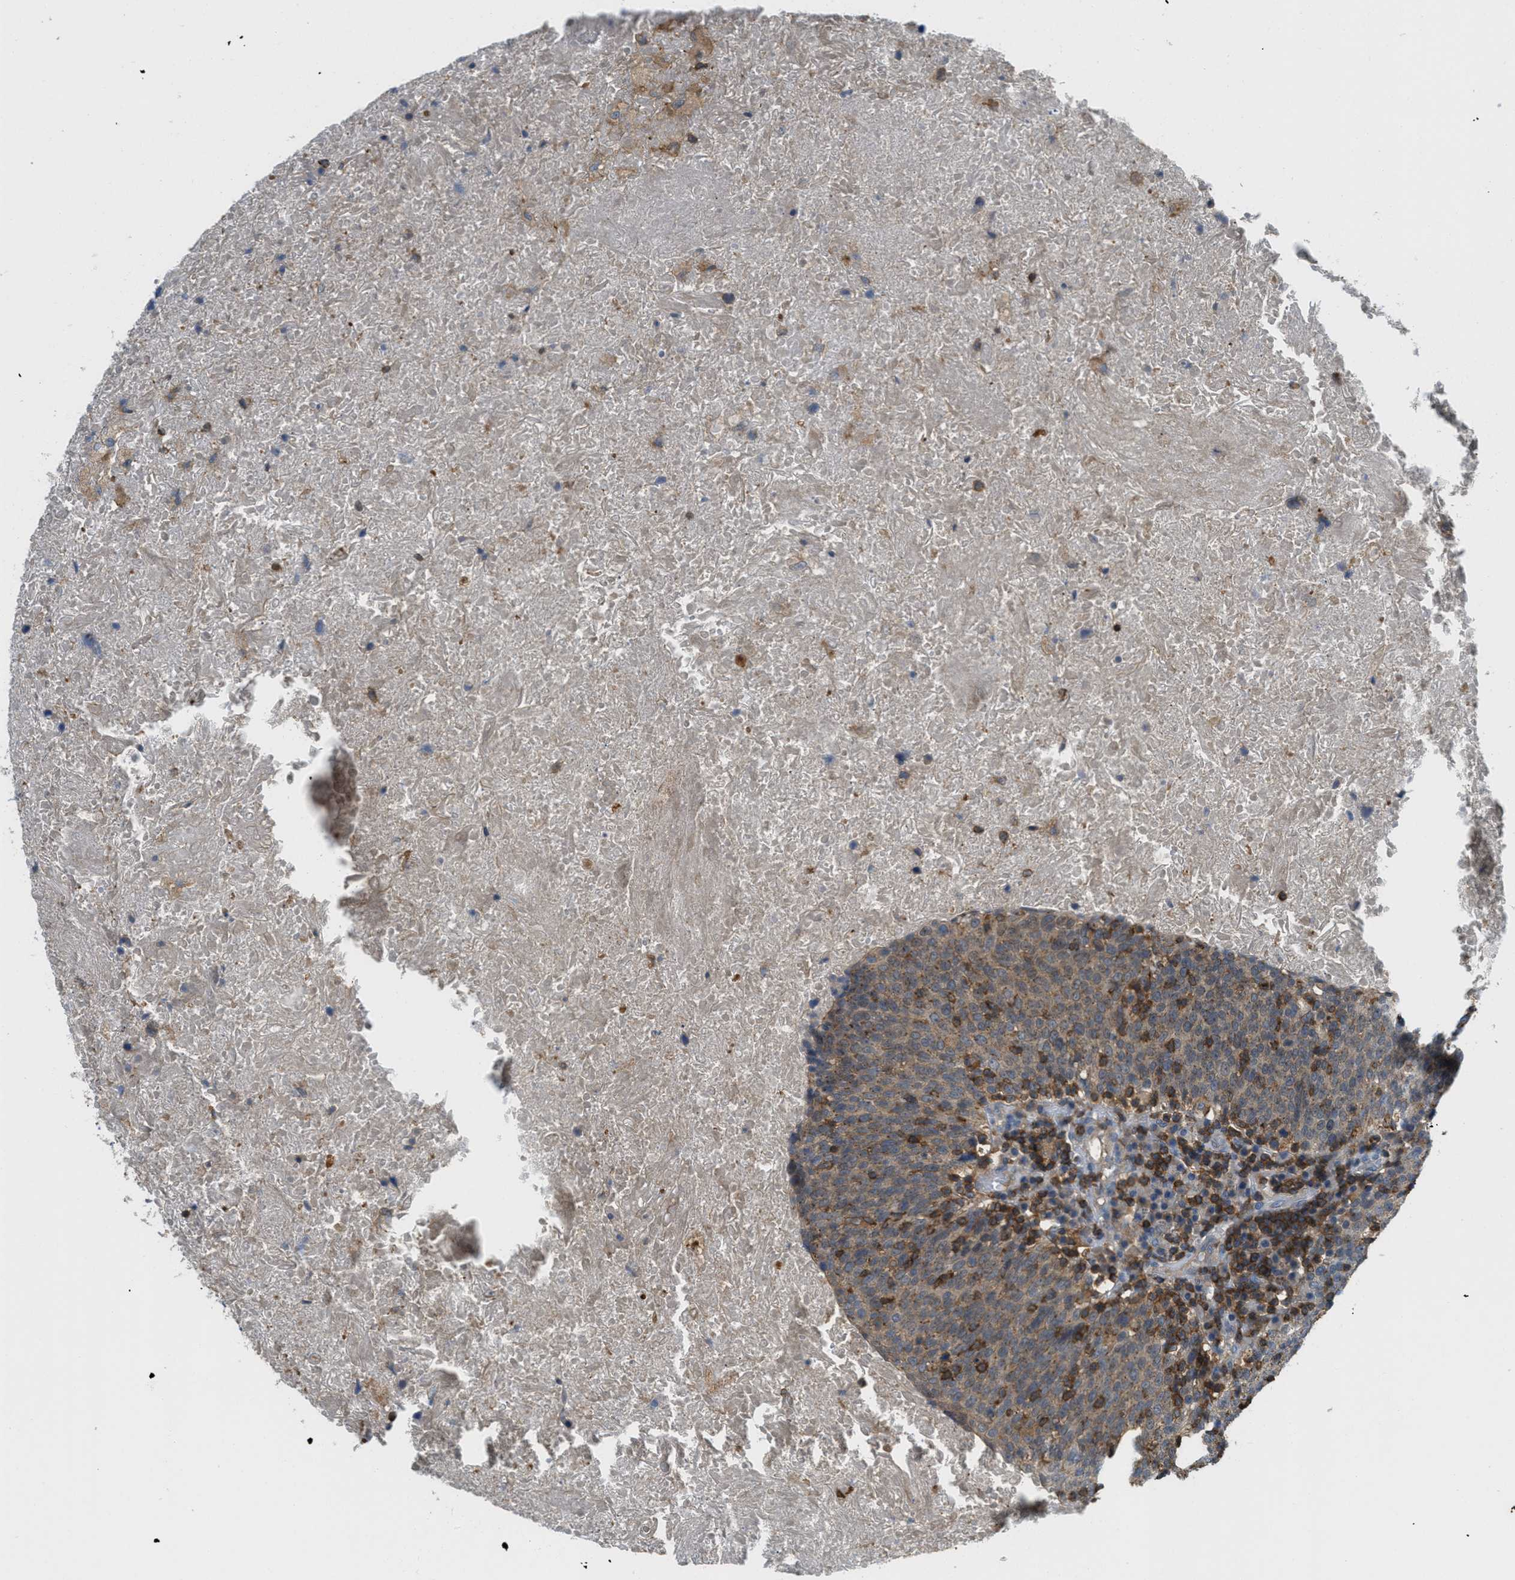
{"staining": {"intensity": "weak", "quantity": ">75%", "location": "cytoplasmic/membranous"}, "tissue": "head and neck cancer", "cell_type": "Tumor cells", "image_type": "cancer", "snomed": [{"axis": "morphology", "description": "Squamous cell carcinoma, NOS"}, {"axis": "morphology", "description": "Squamous cell carcinoma, metastatic, NOS"}, {"axis": "topography", "description": "Lymph node"}, {"axis": "topography", "description": "Head-Neck"}], "caption": "Weak cytoplasmic/membranous staining is seen in about >75% of tumor cells in head and neck cancer (metastatic squamous cell carcinoma). (IHC, brightfield microscopy, high magnification).", "gene": "GRIK2", "patient": {"sex": "male", "age": 62}}